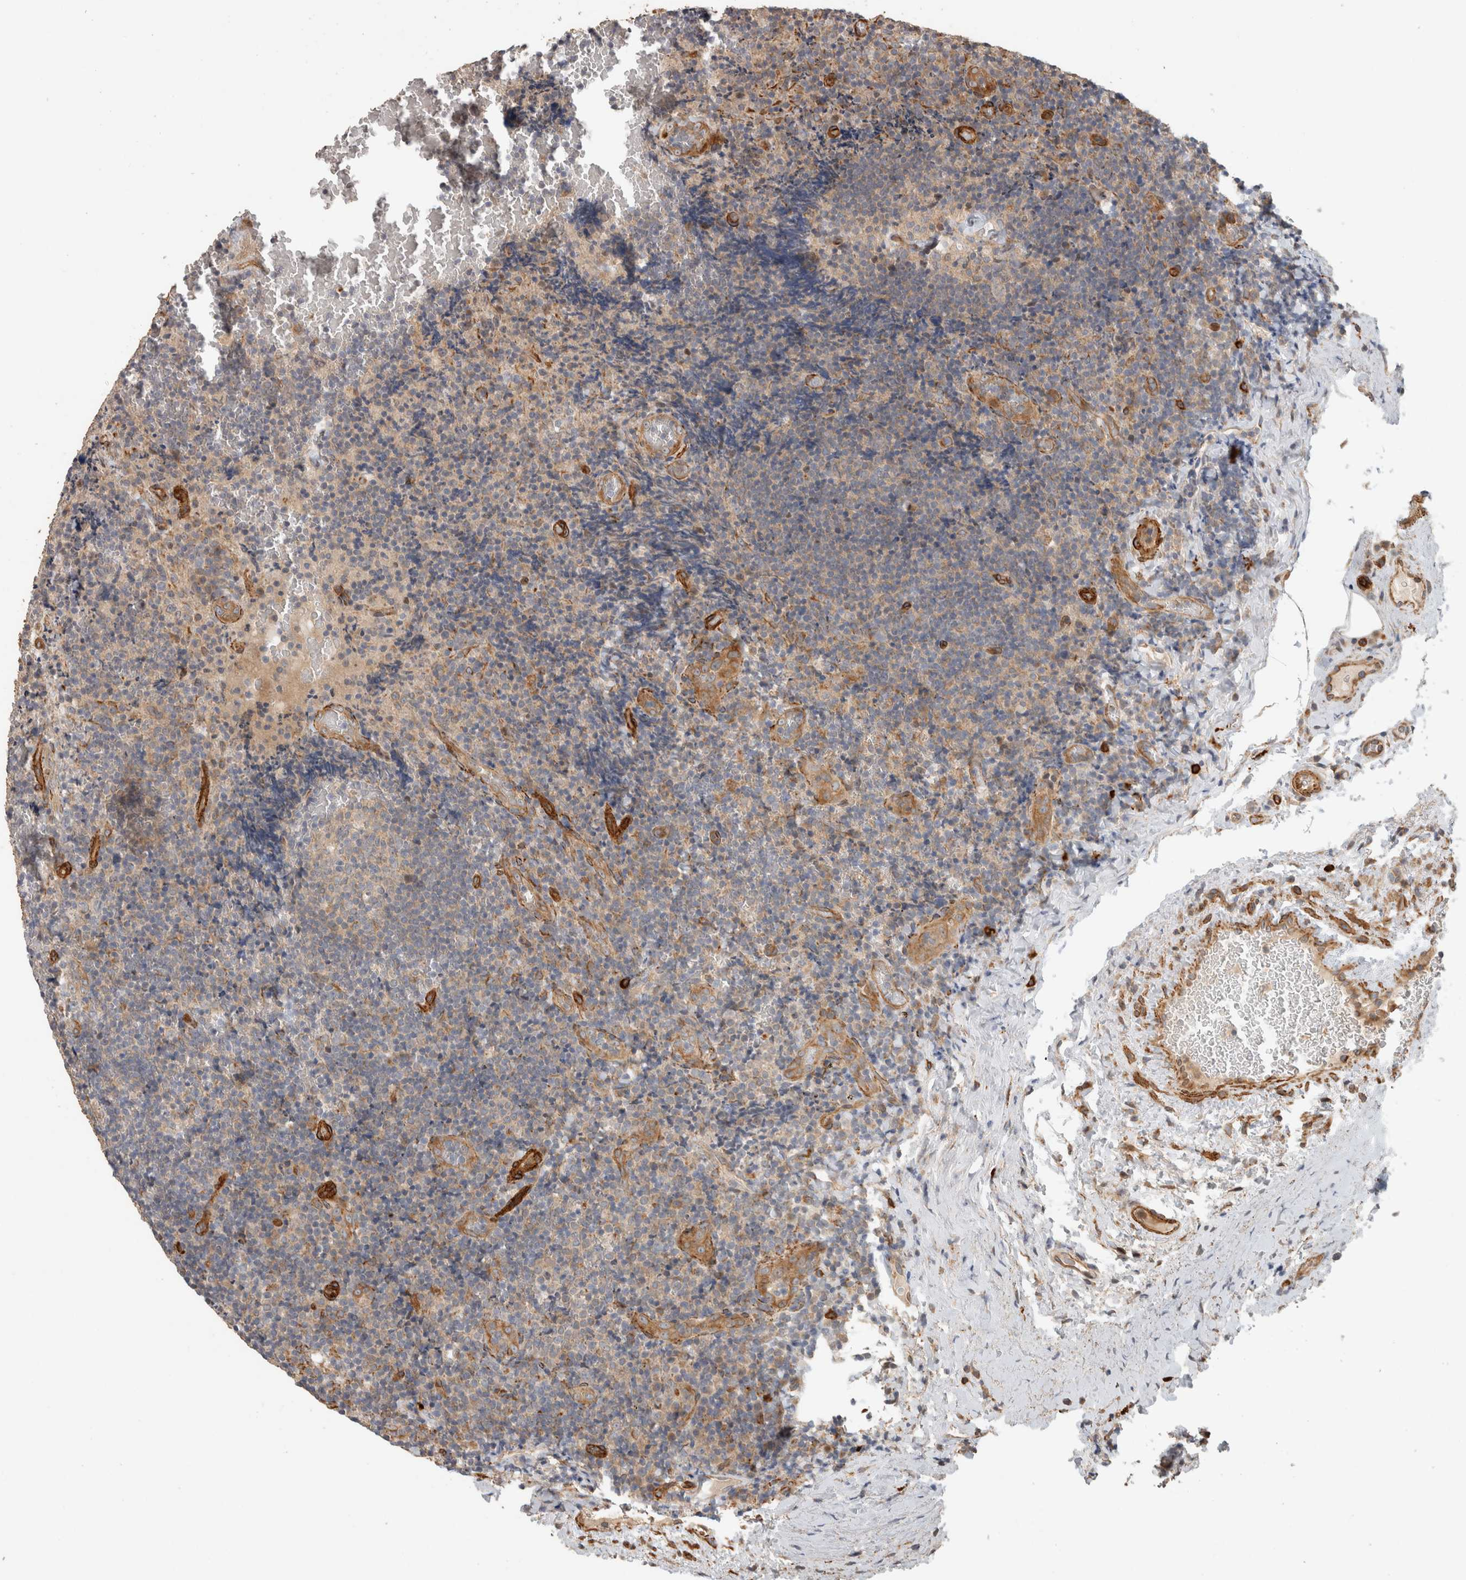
{"staining": {"intensity": "weak", "quantity": "<25%", "location": "cytoplasmic/membranous"}, "tissue": "lymphoma", "cell_type": "Tumor cells", "image_type": "cancer", "snomed": [{"axis": "morphology", "description": "Malignant lymphoma, non-Hodgkin's type, High grade"}, {"axis": "topography", "description": "Tonsil"}], "caption": "This is an IHC image of human high-grade malignant lymphoma, non-Hodgkin's type. There is no staining in tumor cells.", "gene": "SIPA1L2", "patient": {"sex": "female", "age": 36}}